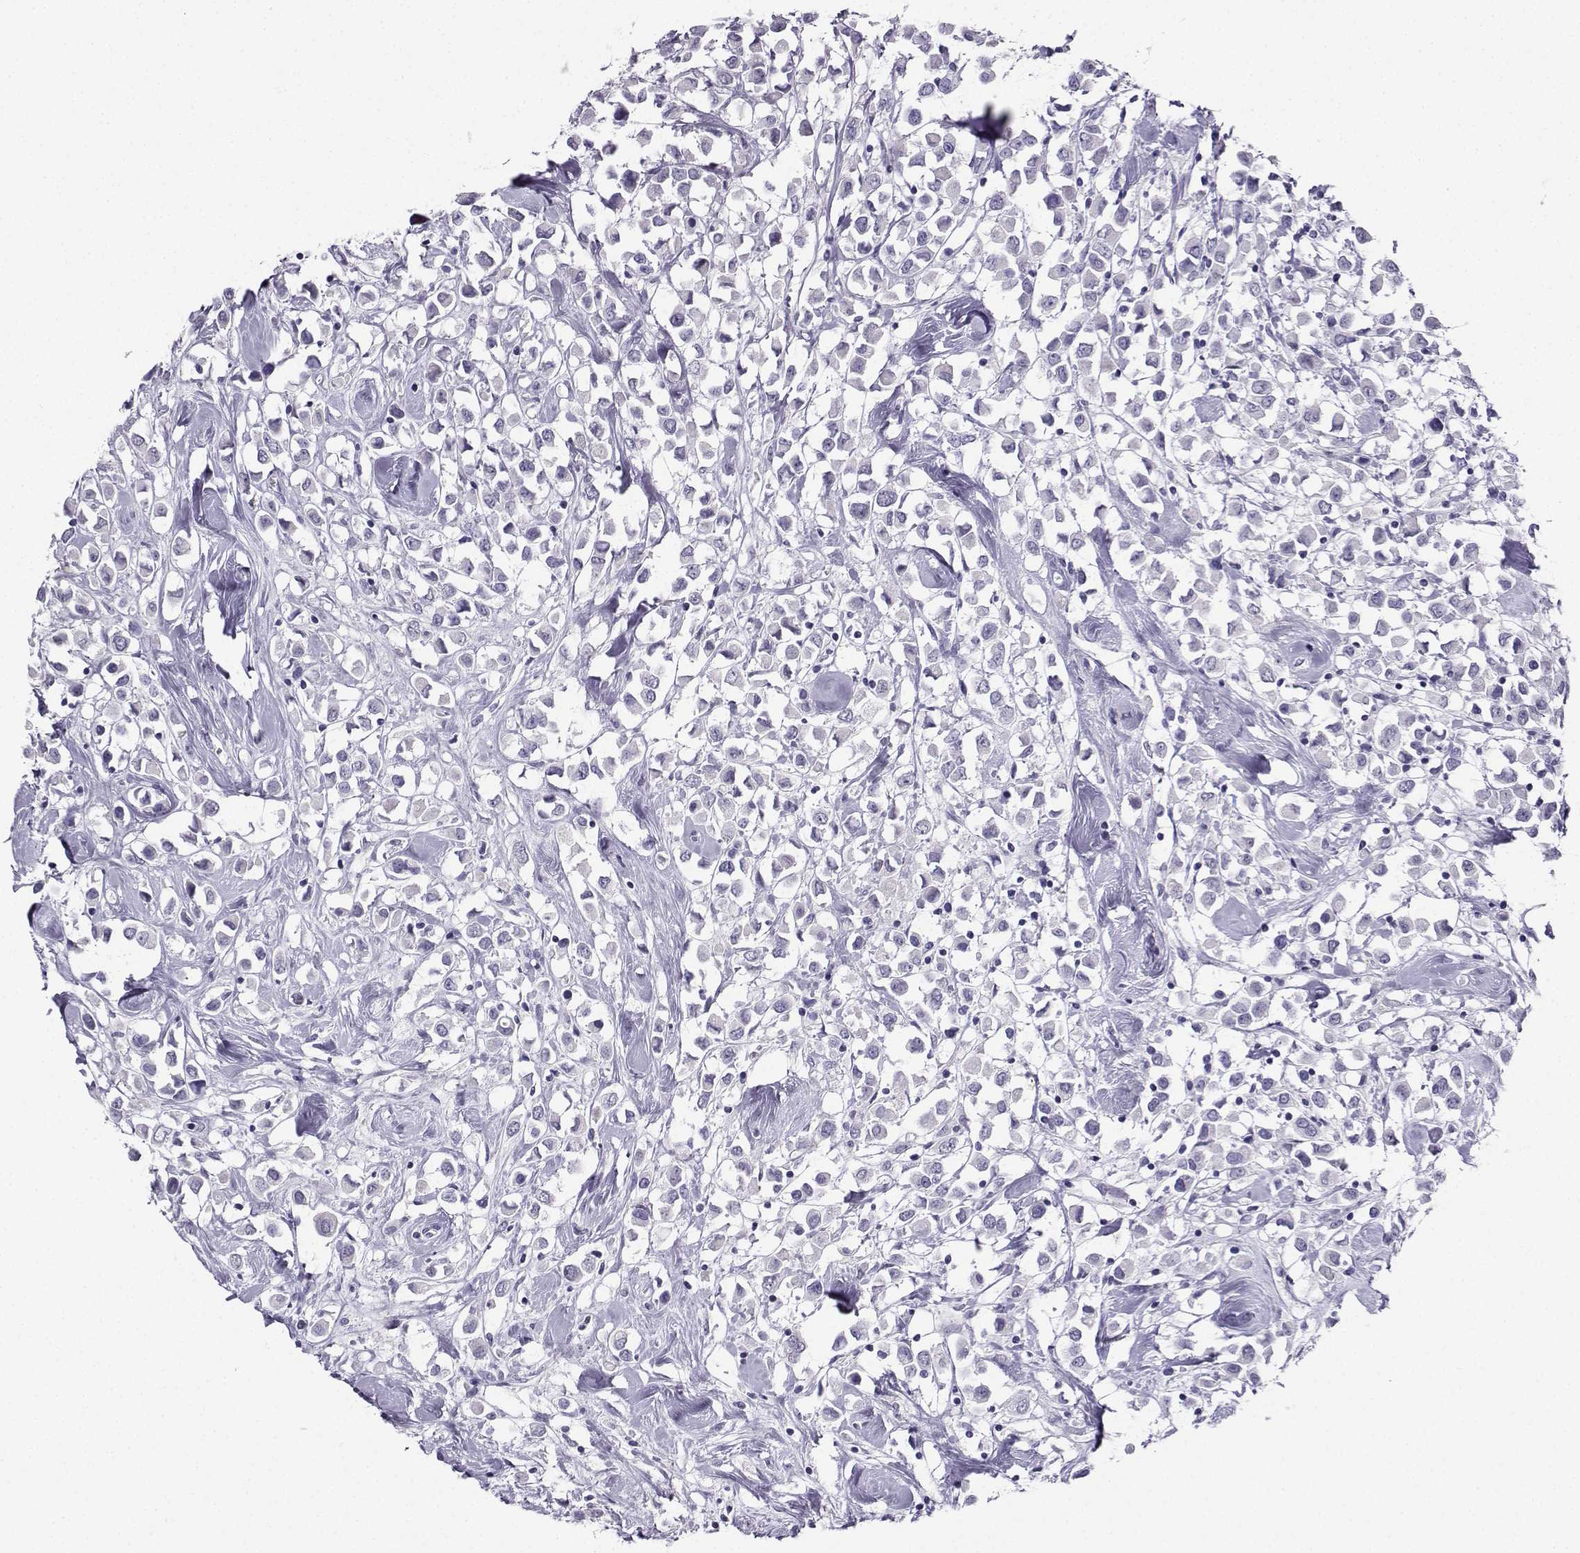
{"staining": {"intensity": "negative", "quantity": "none", "location": "none"}, "tissue": "breast cancer", "cell_type": "Tumor cells", "image_type": "cancer", "snomed": [{"axis": "morphology", "description": "Duct carcinoma"}, {"axis": "topography", "description": "Breast"}], "caption": "An immunohistochemistry (IHC) image of breast cancer is shown. There is no staining in tumor cells of breast cancer.", "gene": "KIF17", "patient": {"sex": "female", "age": 61}}